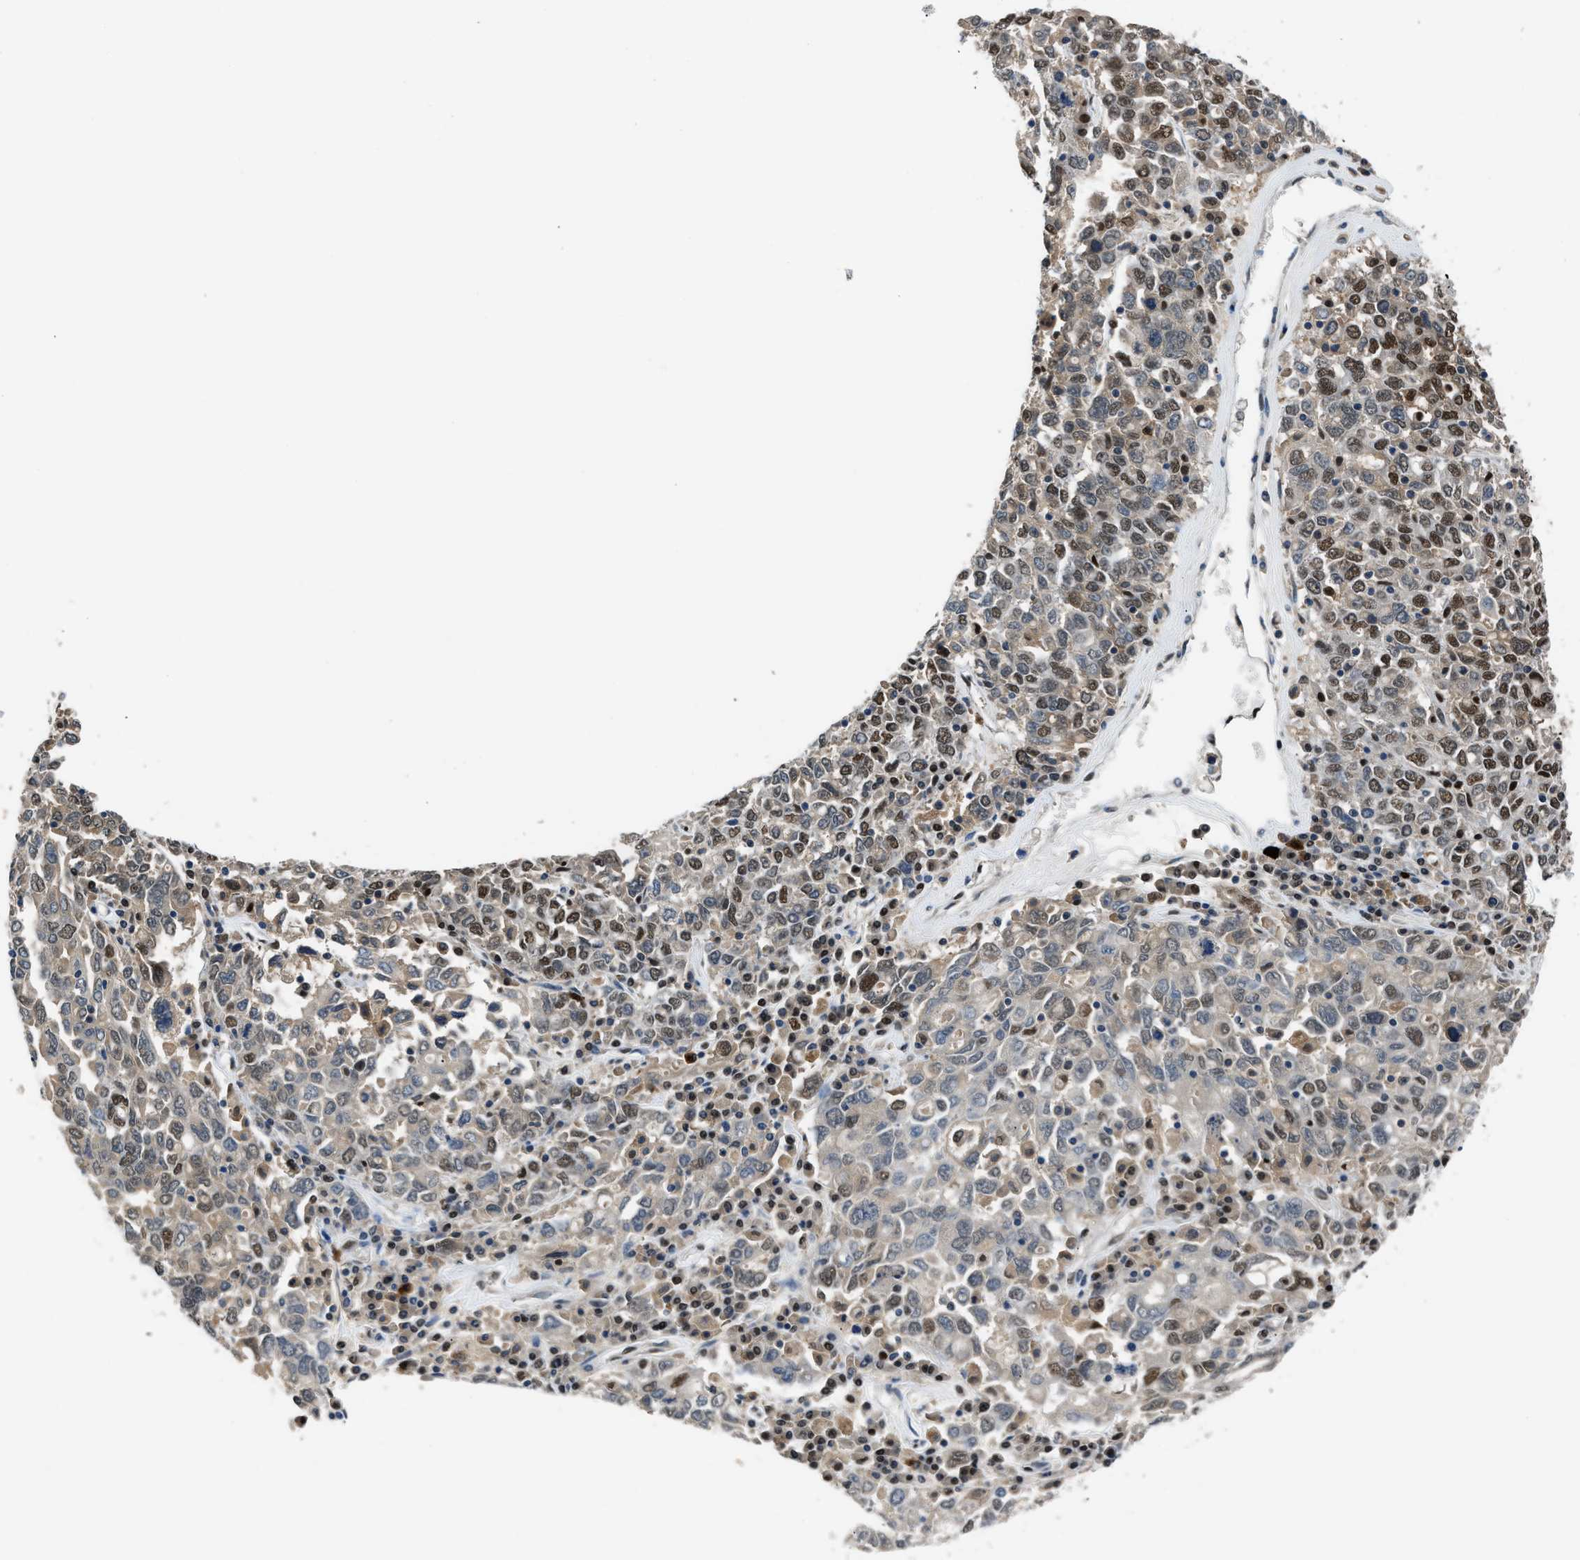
{"staining": {"intensity": "moderate", "quantity": "25%-75%", "location": "nuclear"}, "tissue": "ovarian cancer", "cell_type": "Tumor cells", "image_type": "cancer", "snomed": [{"axis": "morphology", "description": "Carcinoma, endometroid"}, {"axis": "topography", "description": "Ovary"}], "caption": "Immunohistochemistry (IHC) image of neoplastic tissue: ovarian endometroid carcinoma stained using immunohistochemistry demonstrates medium levels of moderate protein expression localized specifically in the nuclear of tumor cells, appearing as a nuclear brown color.", "gene": "ALX1", "patient": {"sex": "female", "age": 62}}